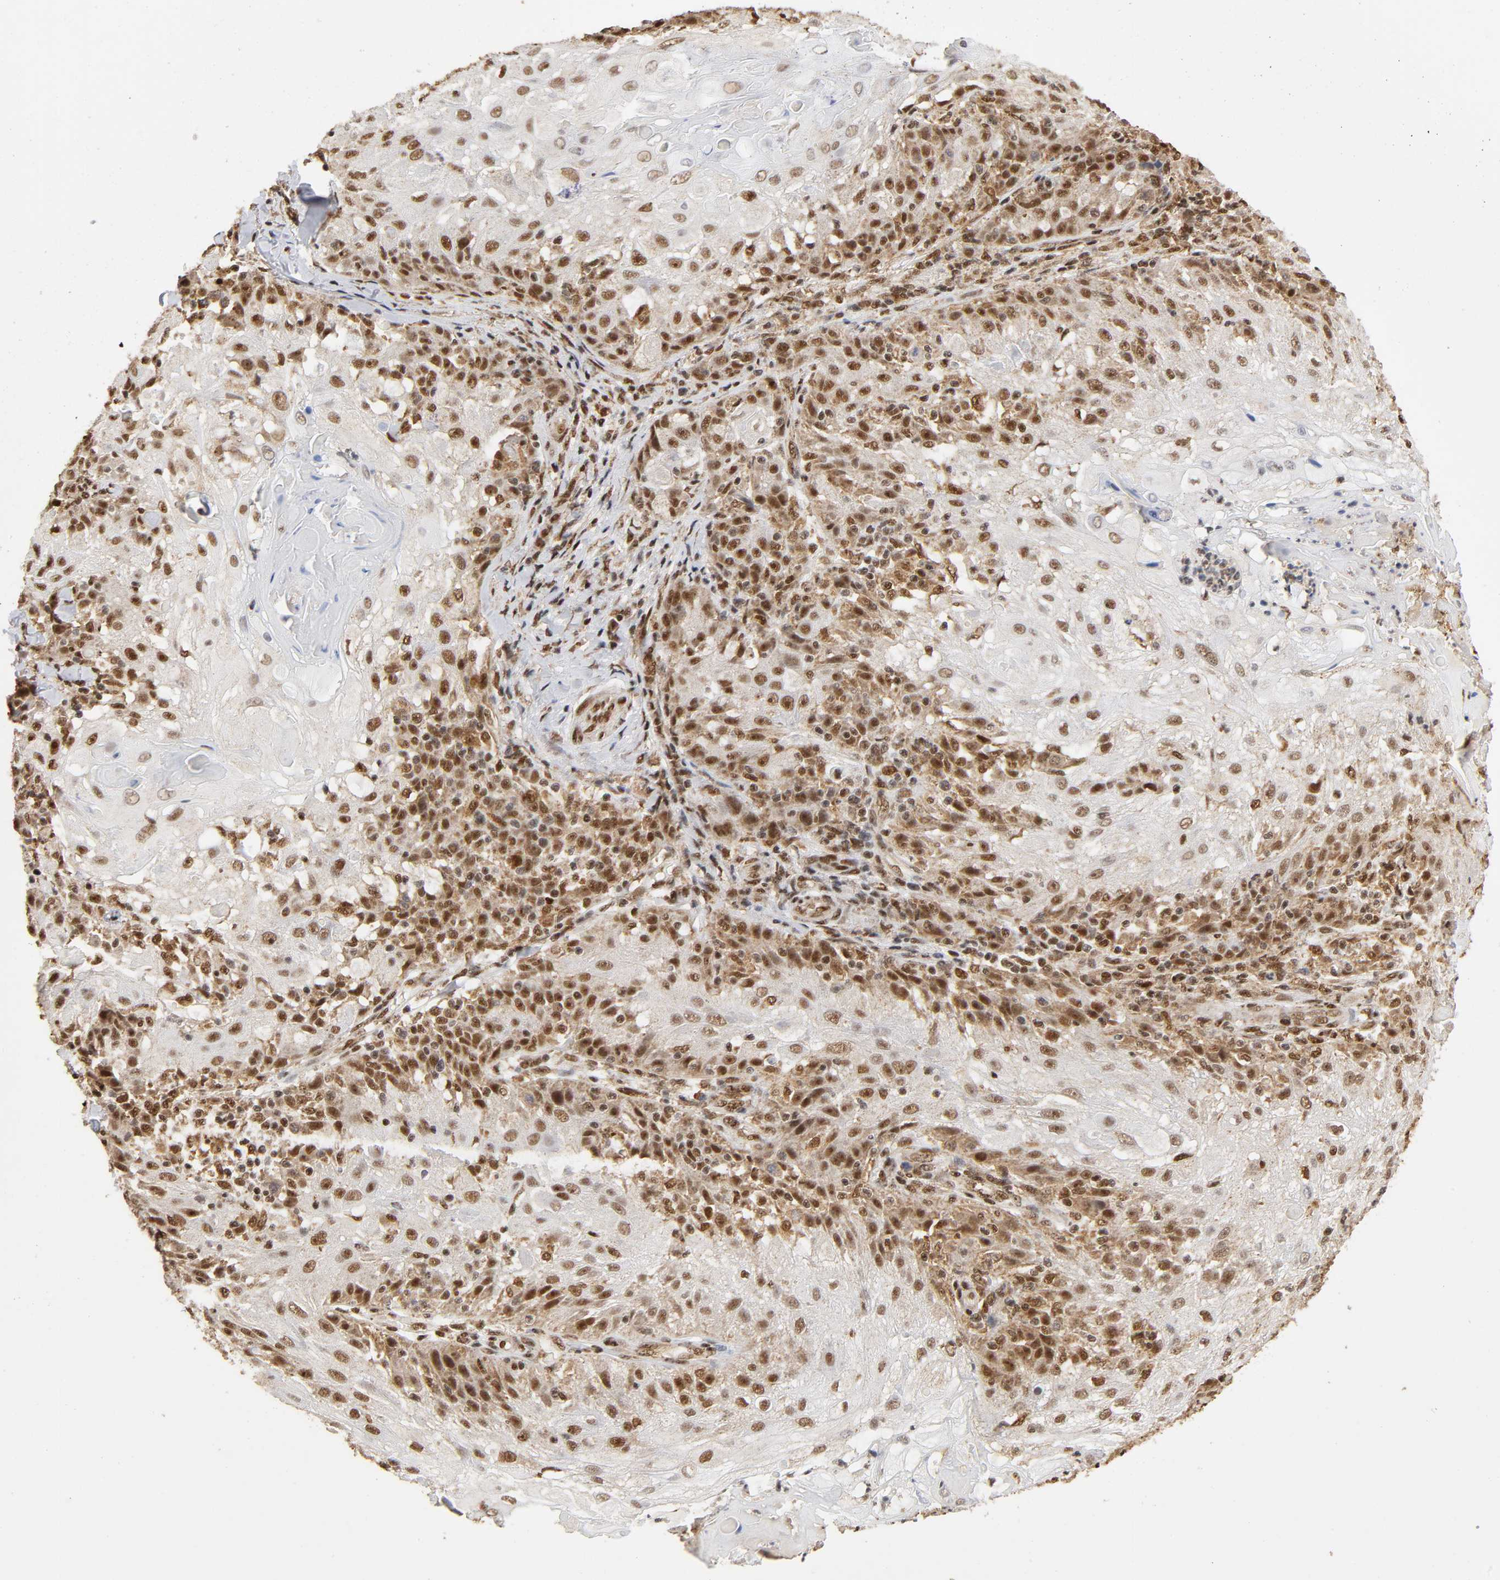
{"staining": {"intensity": "strong", "quantity": ">75%", "location": "cytoplasmic/membranous,nuclear"}, "tissue": "skin cancer", "cell_type": "Tumor cells", "image_type": "cancer", "snomed": [{"axis": "morphology", "description": "Normal tissue, NOS"}, {"axis": "morphology", "description": "Squamous cell carcinoma, NOS"}, {"axis": "topography", "description": "Skin"}], "caption": "Immunohistochemistry micrograph of skin cancer (squamous cell carcinoma) stained for a protein (brown), which exhibits high levels of strong cytoplasmic/membranous and nuclear expression in approximately >75% of tumor cells.", "gene": "RNF122", "patient": {"sex": "female", "age": 83}}